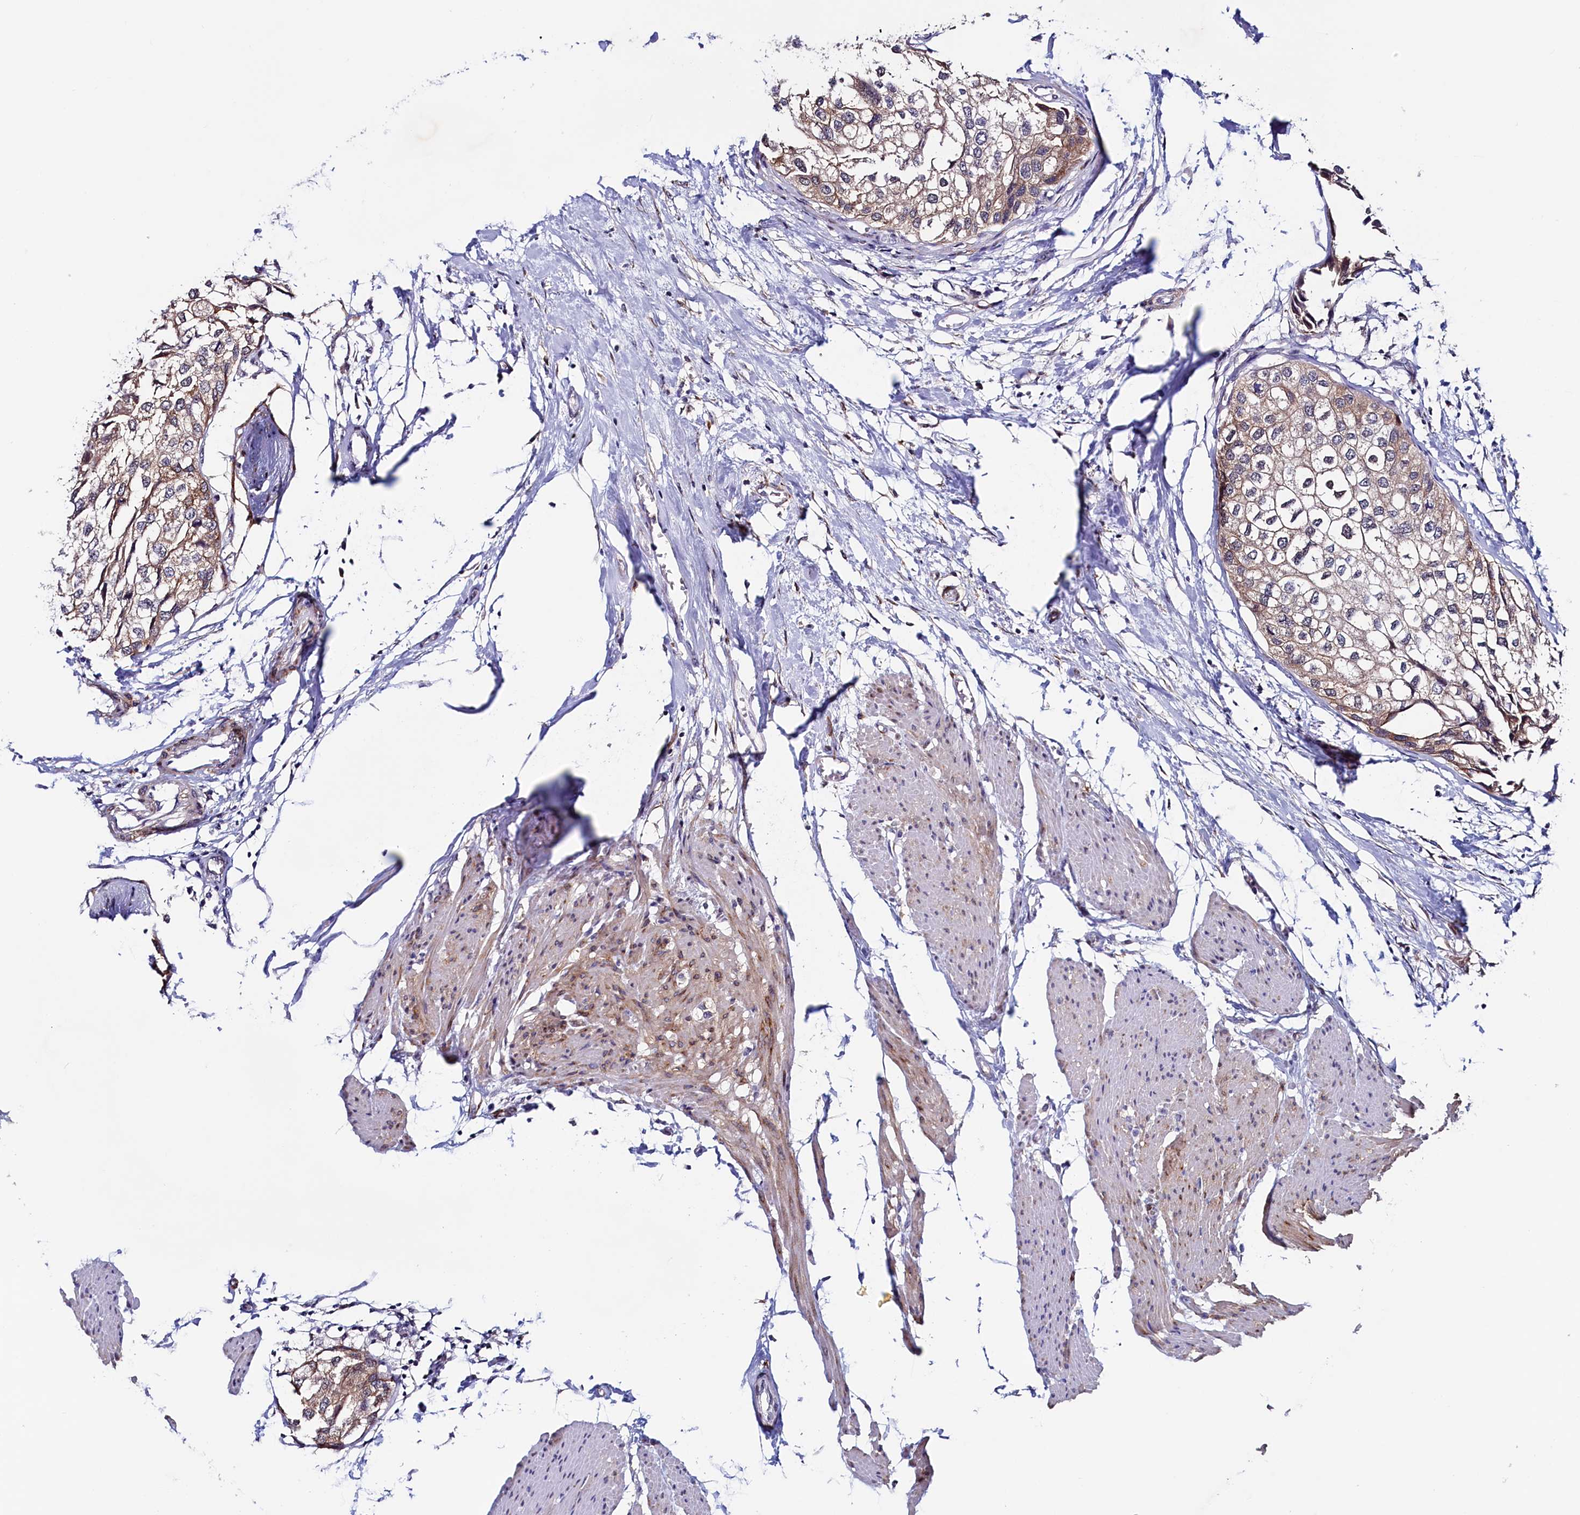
{"staining": {"intensity": "weak", "quantity": ">75%", "location": "cytoplasmic/membranous"}, "tissue": "urothelial cancer", "cell_type": "Tumor cells", "image_type": "cancer", "snomed": [{"axis": "morphology", "description": "Urothelial carcinoma, High grade"}, {"axis": "topography", "description": "Urinary bladder"}], "caption": "Immunohistochemistry staining of urothelial cancer, which demonstrates low levels of weak cytoplasmic/membranous positivity in approximately >75% of tumor cells indicating weak cytoplasmic/membranous protein staining. The staining was performed using DAB (3,3'-diaminobenzidine) (brown) for protein detection and nuclei were counterstained in hematoxylin (blue).", "gene": "PACSIN3", "patient": {"sex": "male", "age": 64}}